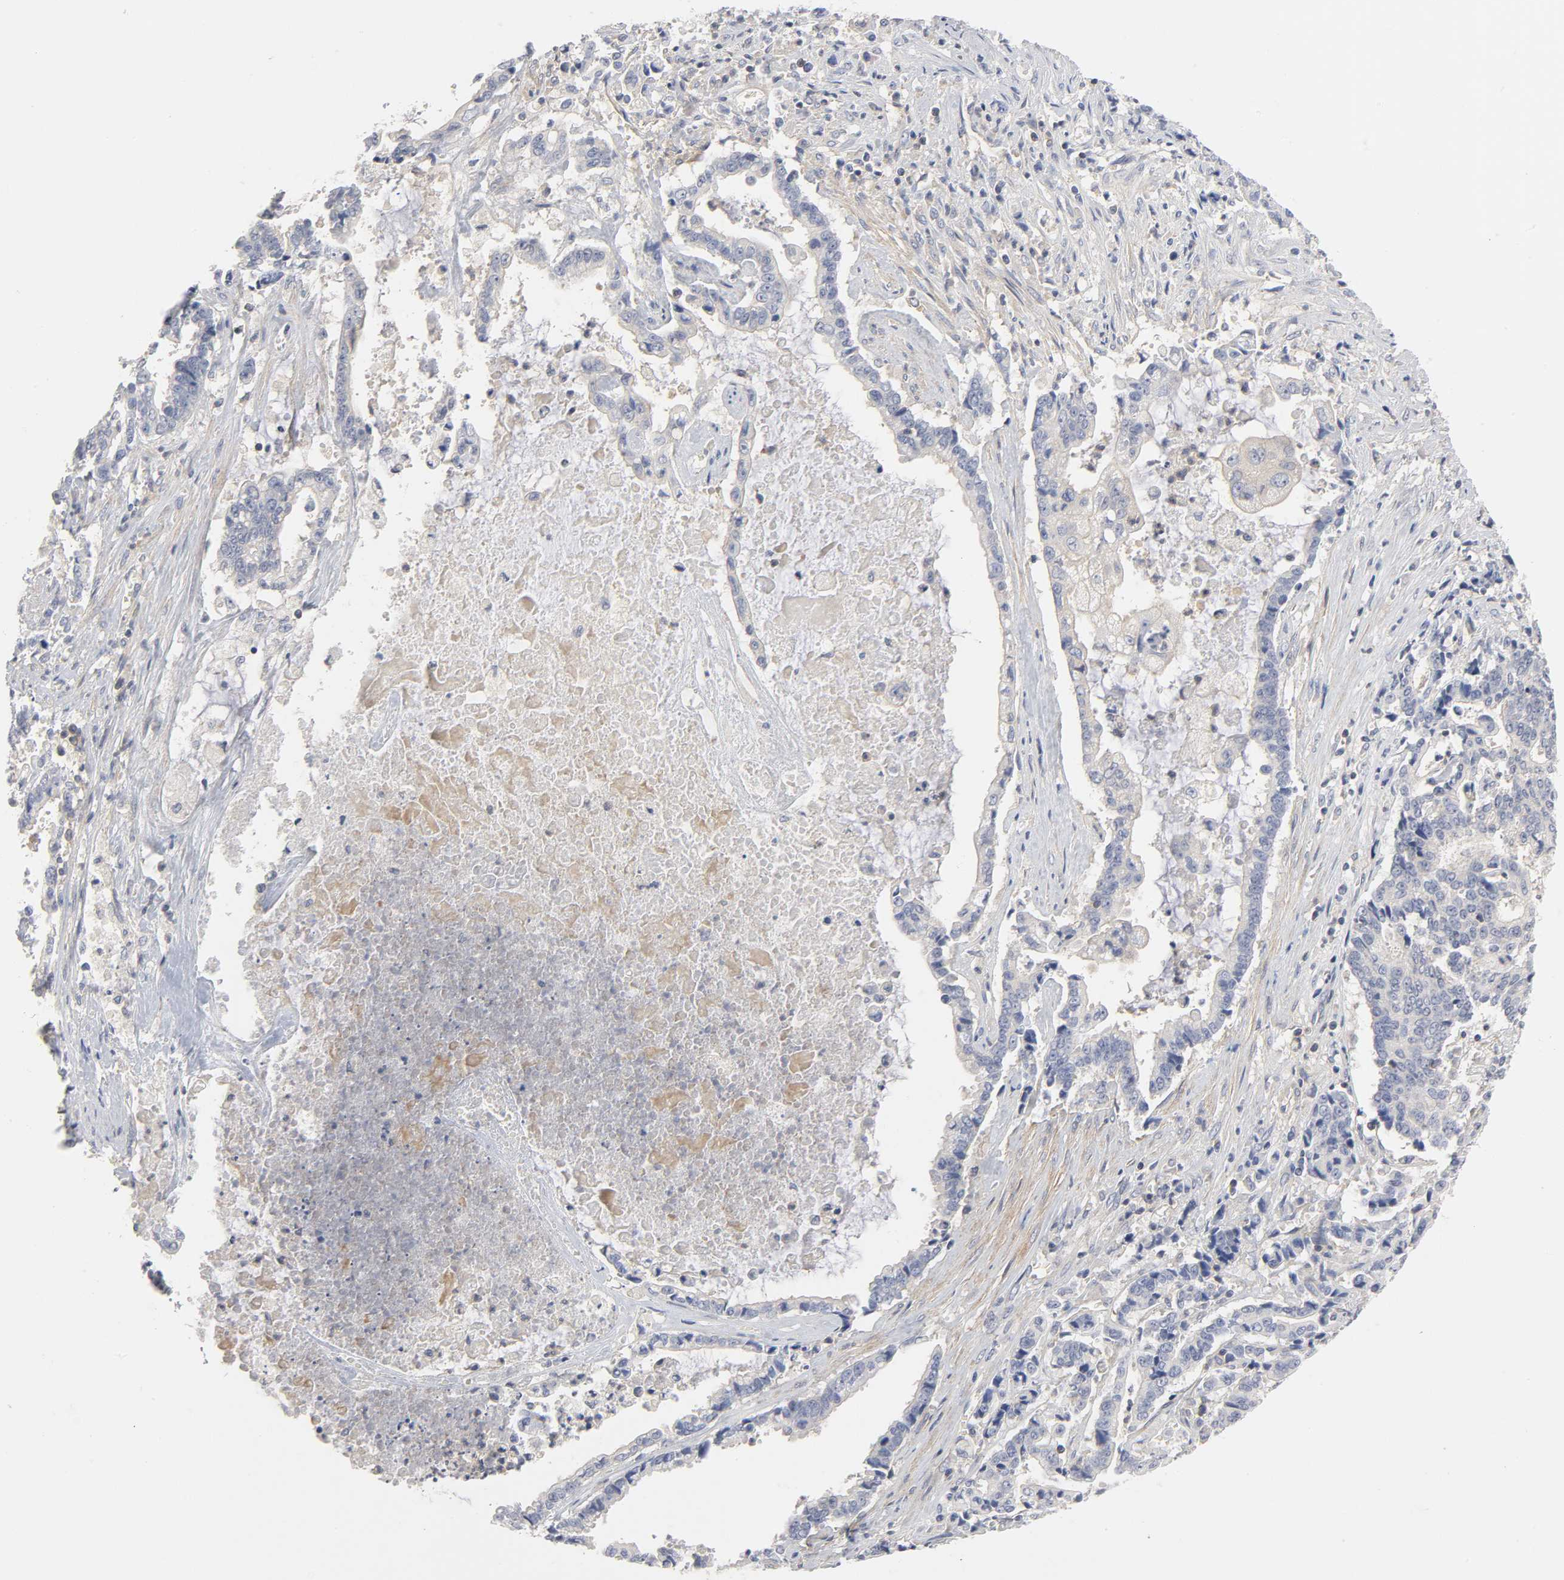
{"staining": {"intensity": "negative", "quantity": "none", "location": "none"}, "tissue": "liver cancer", "cell_type": "Tumor cells", "image_type": "cancer", "snomed": [{"axis": "morphology", "description": "Cholangiocarcinoma"}, {"axis": "topography", "description": "Liver"}], "caption": "Histopathology image shows no protein staining in tumor cells of liver cancer (cholangiocarcinoma) tissue.", "gene": "ROCK1", "patient": {"sex": "male", "age": 57}}